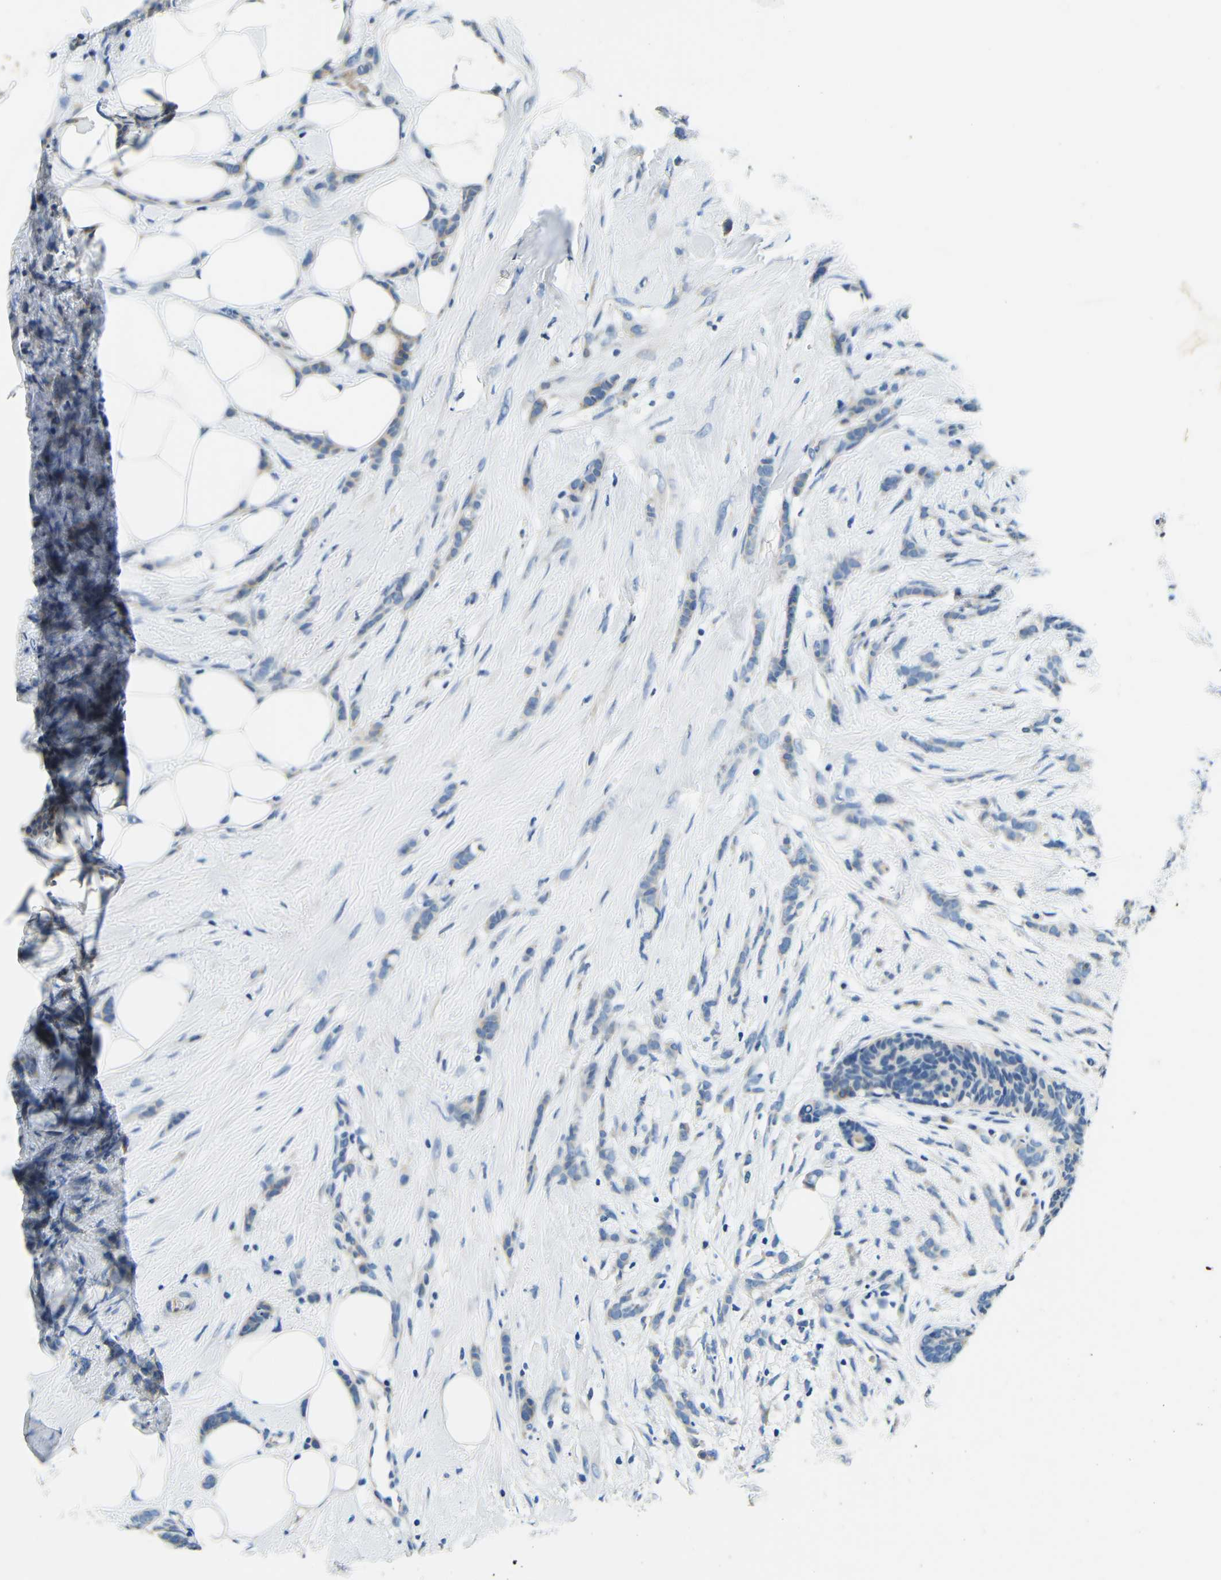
{"staining": {"intensity": "weak", "quantity": "<25%", "location": "cytoplasmic/membranous"}, "tissue": "breast cancer", "cell_type": "Tumor cells", "image_type": "cancer", "snomed": [{"axis": "morphology", "description": "Lobular carcinoma, in situ"}, {"axis": "morphology", "description": "Lobular carcinoma"}, {"axis": "topography", "description": "Breast"}], "caption": "The photomicrograph demonstrates no significant positivity in tumor cells of breast cancer.", "gene": "FMO5", "patient": {"sex": "female", "age": 41}}